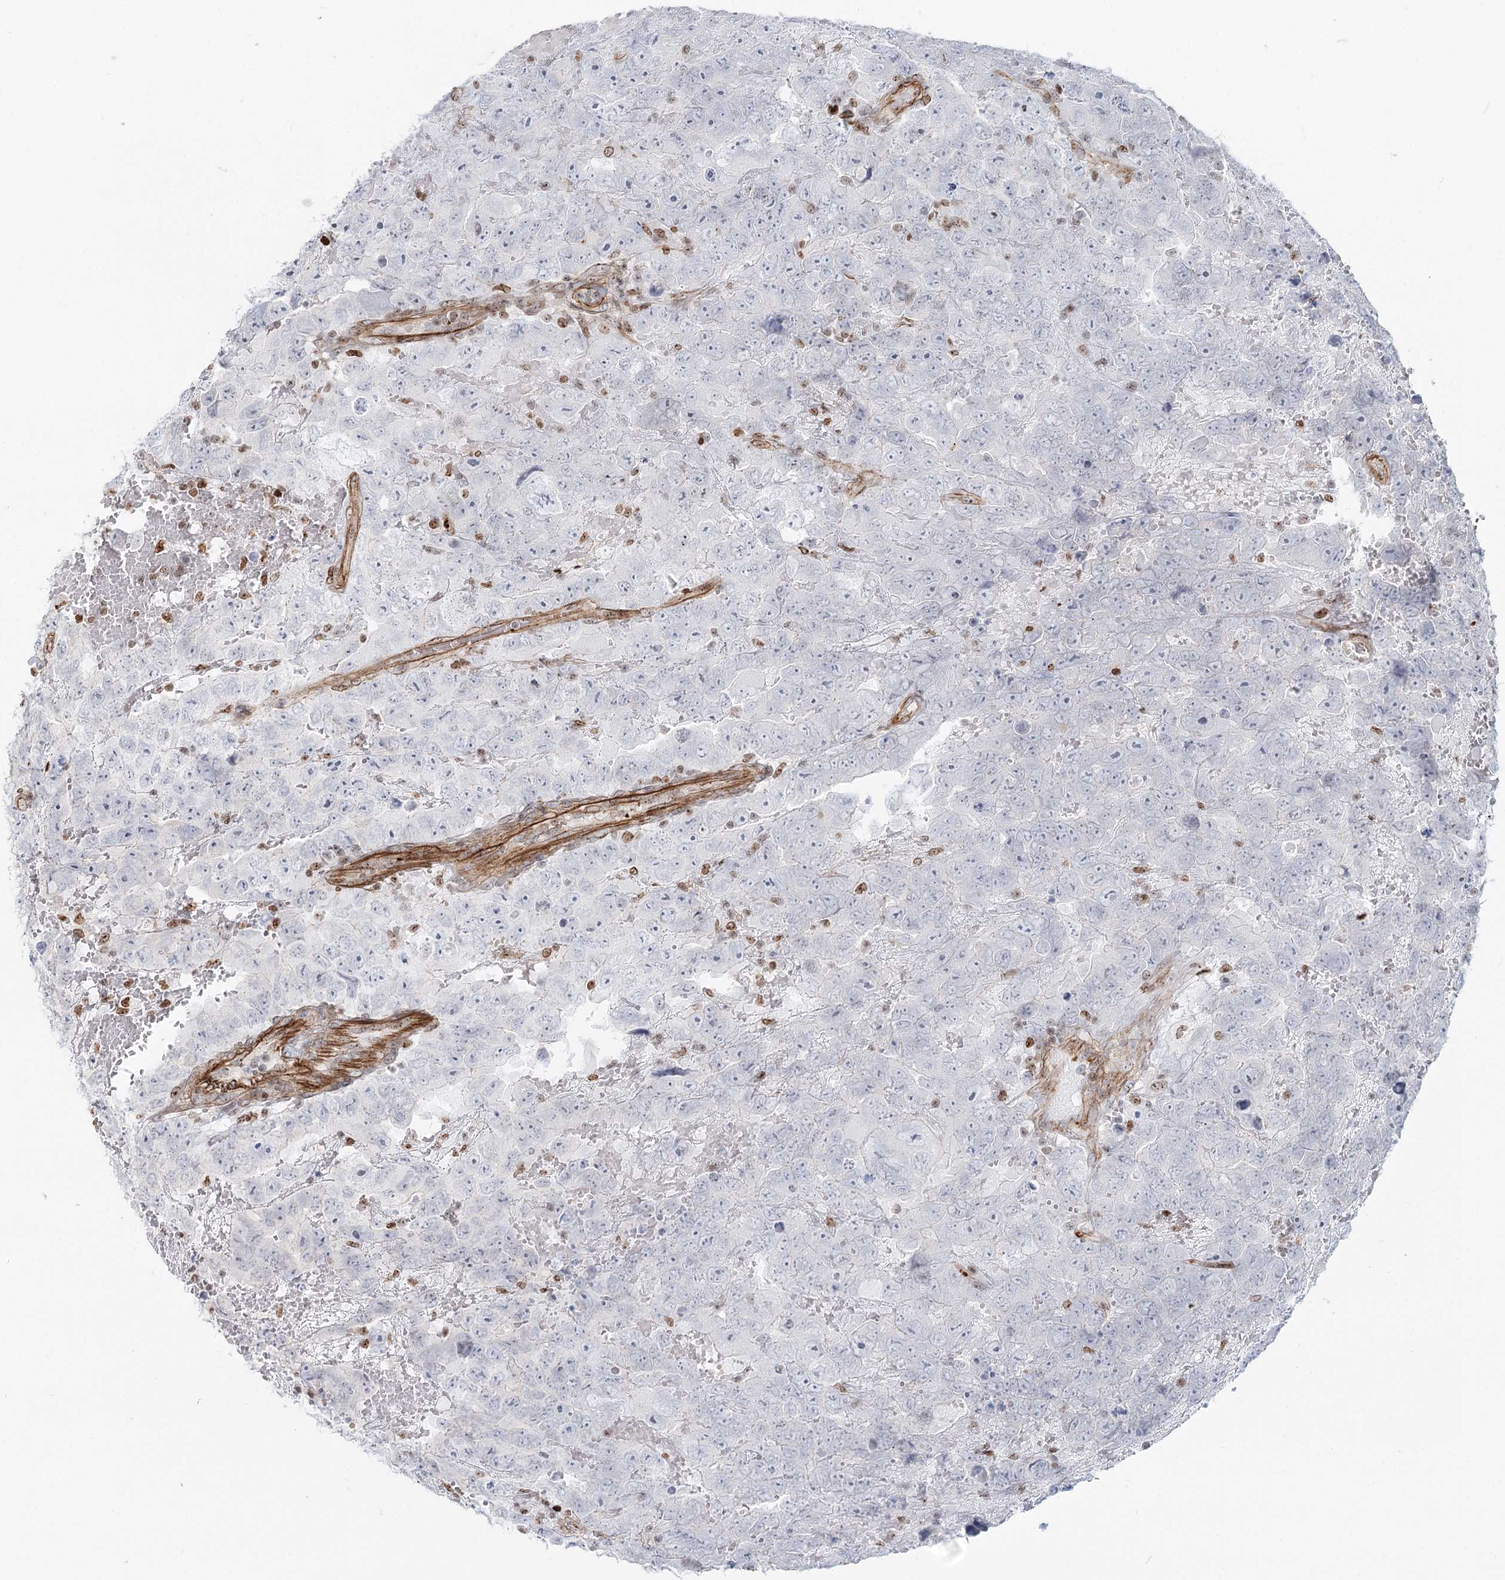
{"staining": {"intensity": "negative", "quantity": "none", "location": "none"}, "tissue": "testis cancer", "cell_type": "Tumor cells", "image_type": "cancer", "snomed": [{"axis": "morphology", "description": "Carcinoma, Embryonal, NOS"}, {"axis": "topography", "description": "Testis"}], "caption": "The image shows no staining of tumor cells in testis embryonal carcinoma.", "gene": "ZFYVE28", "patient": {"sex": "male", "age": 45}}